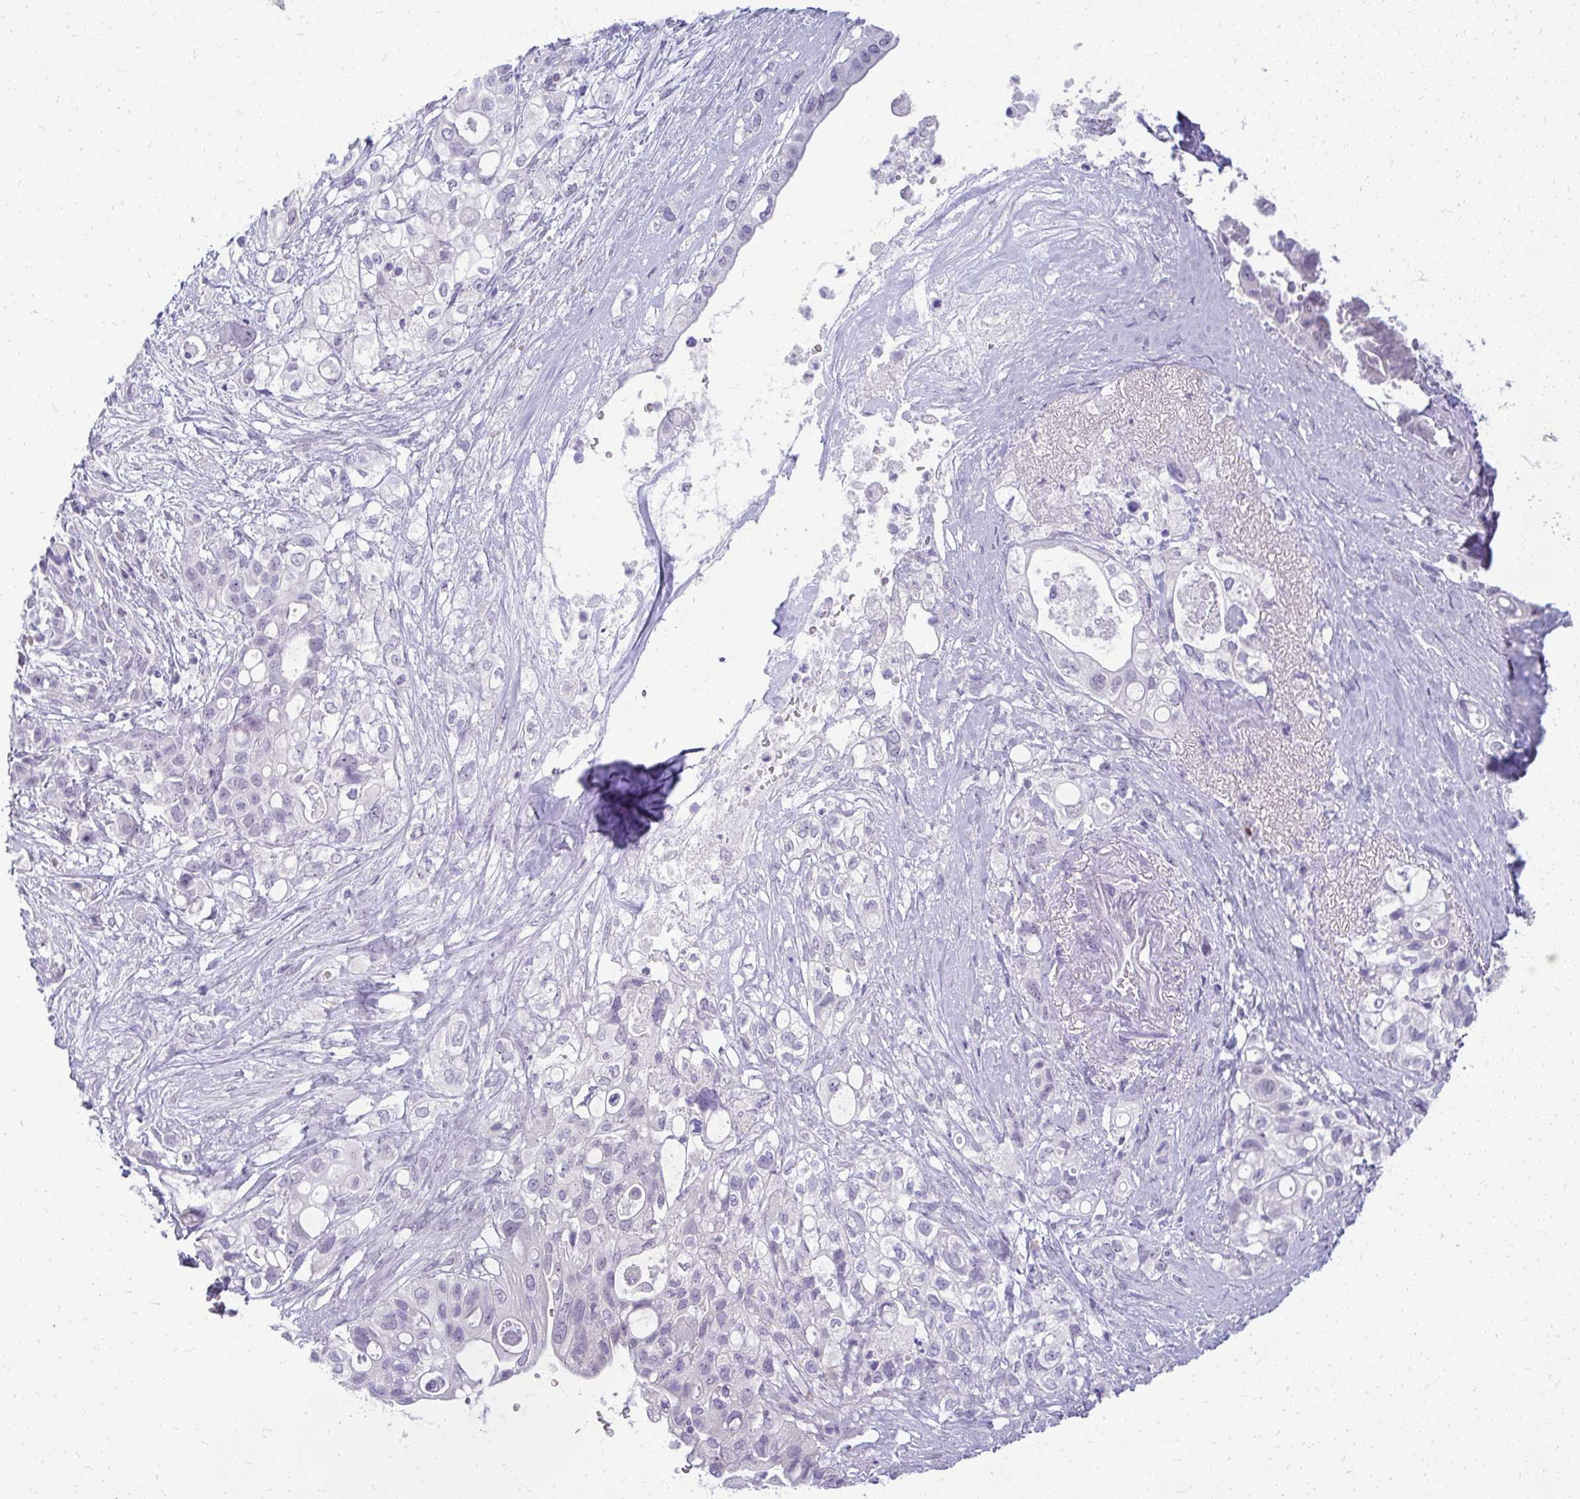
{"staining": {"intensity": "negative", "quantity": "none", "location": "none"}, "tissue": "pancreatic cancer", "cell_type": "Tumor cells", "image_type": "cancer", "snomed": [{"axis": "morphology", "description": "Adenocarcinoma, NOS"}, {"axis": "topography", "description": "Pancreas"}], "caption": "DAB (3,3'-diaminobenzidine) immunohistochemical staining of human pancreatic adenocarcinoma reveals no significant positivity in tumor cells. (Immunohistochemistry, brightfield microscopy, high magnification).", "gene": "TEX33", "patient": {"sex": "female", "age": 72}}